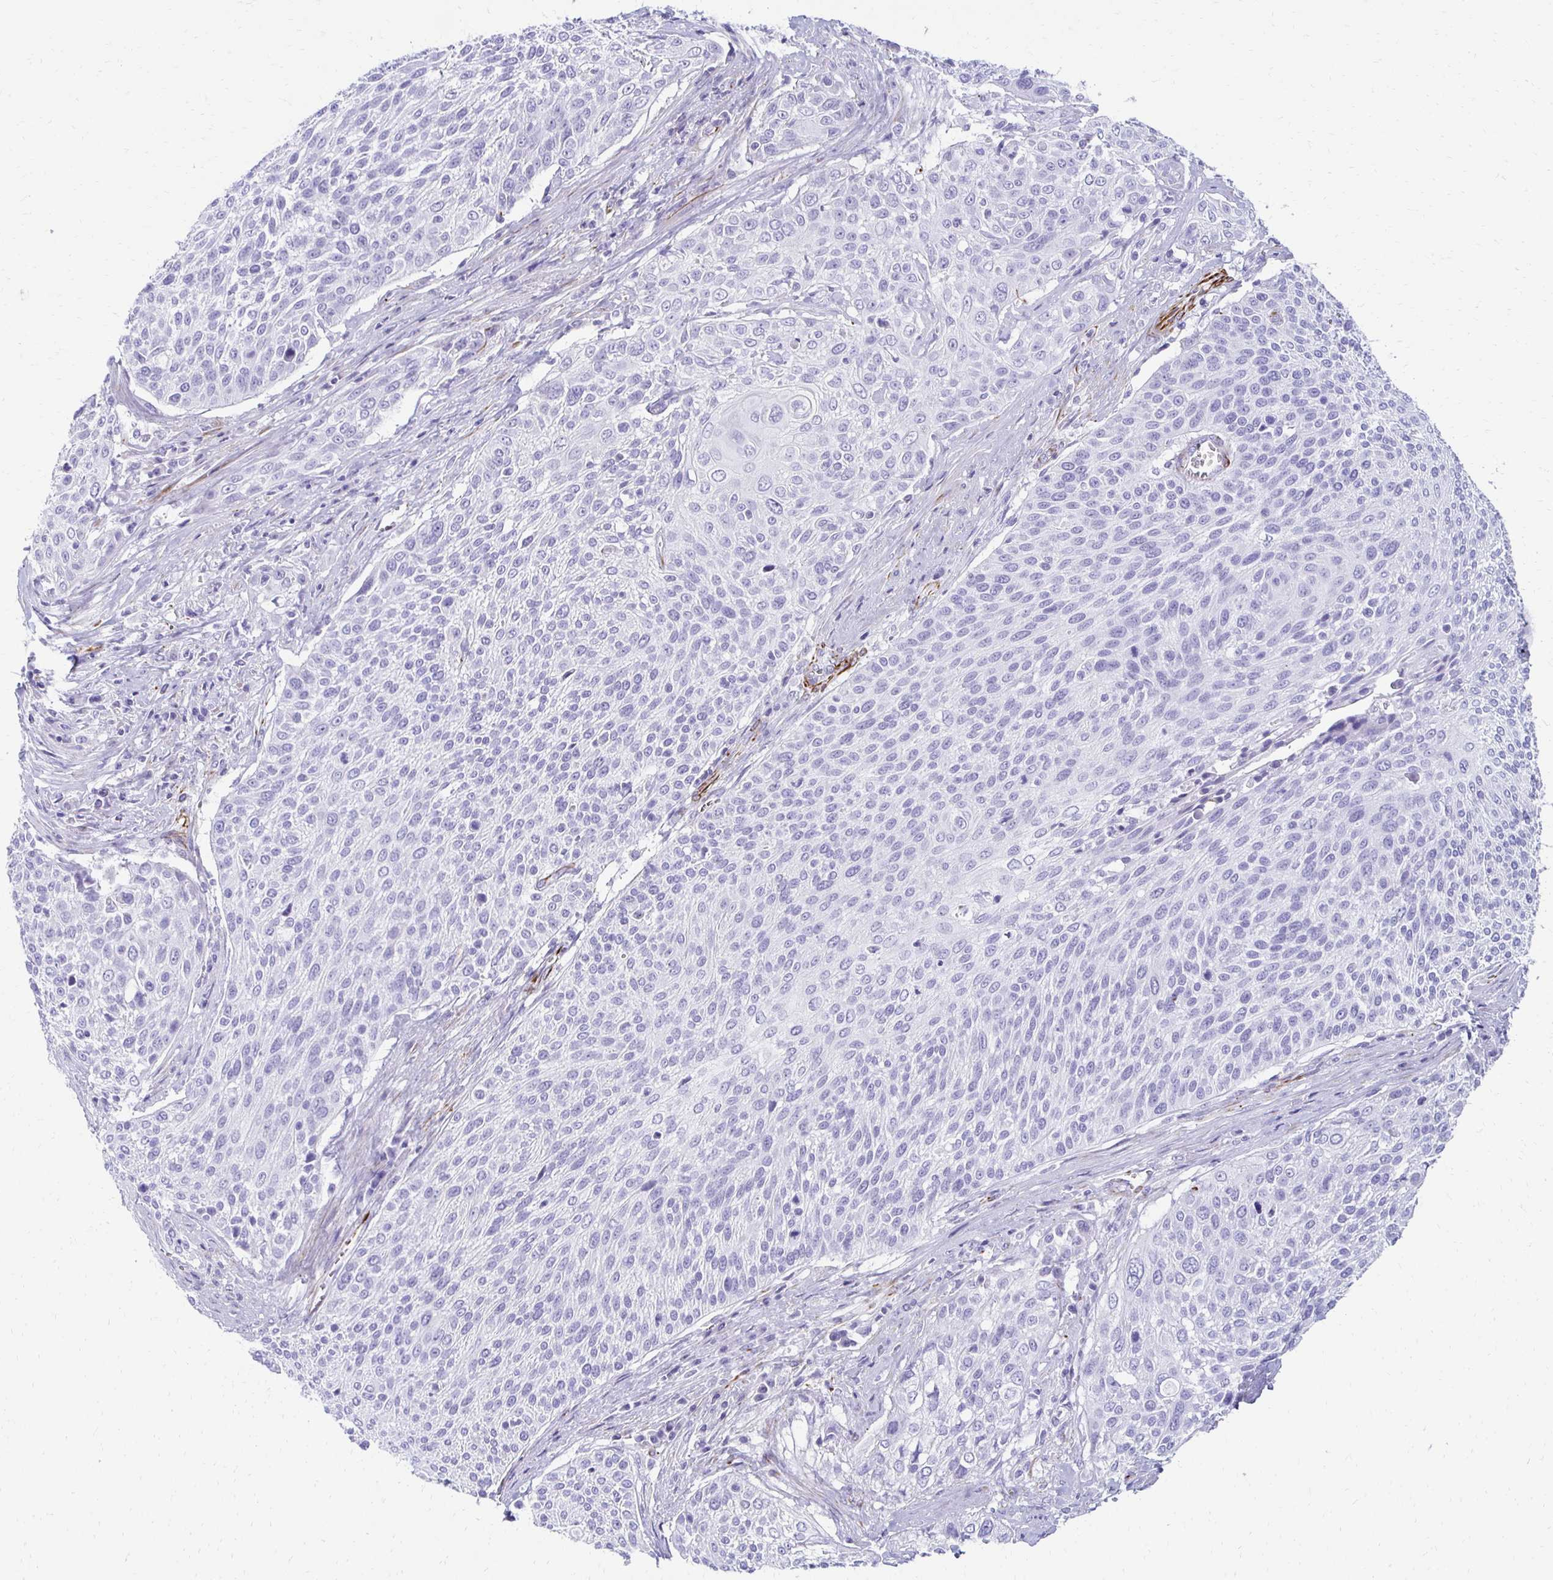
{"staining": {"intensity": "negative", "quantity": "none", "location": "none"}, "tissue": "cervical cancer", "cell_type": "Tumor cells", "image_type": "cancer", "snomed": [{"axis": "morphology", "description": "Squamous cell carcinoma, NOS"}, {"axis": "topography", "description": "Cervix"}], "caption": "There is no significant expression in tumor cells of squamous cell carcinoma (cervical).", "gene": "TMEM54", "patient": {"sex": "female", "age": 31}}